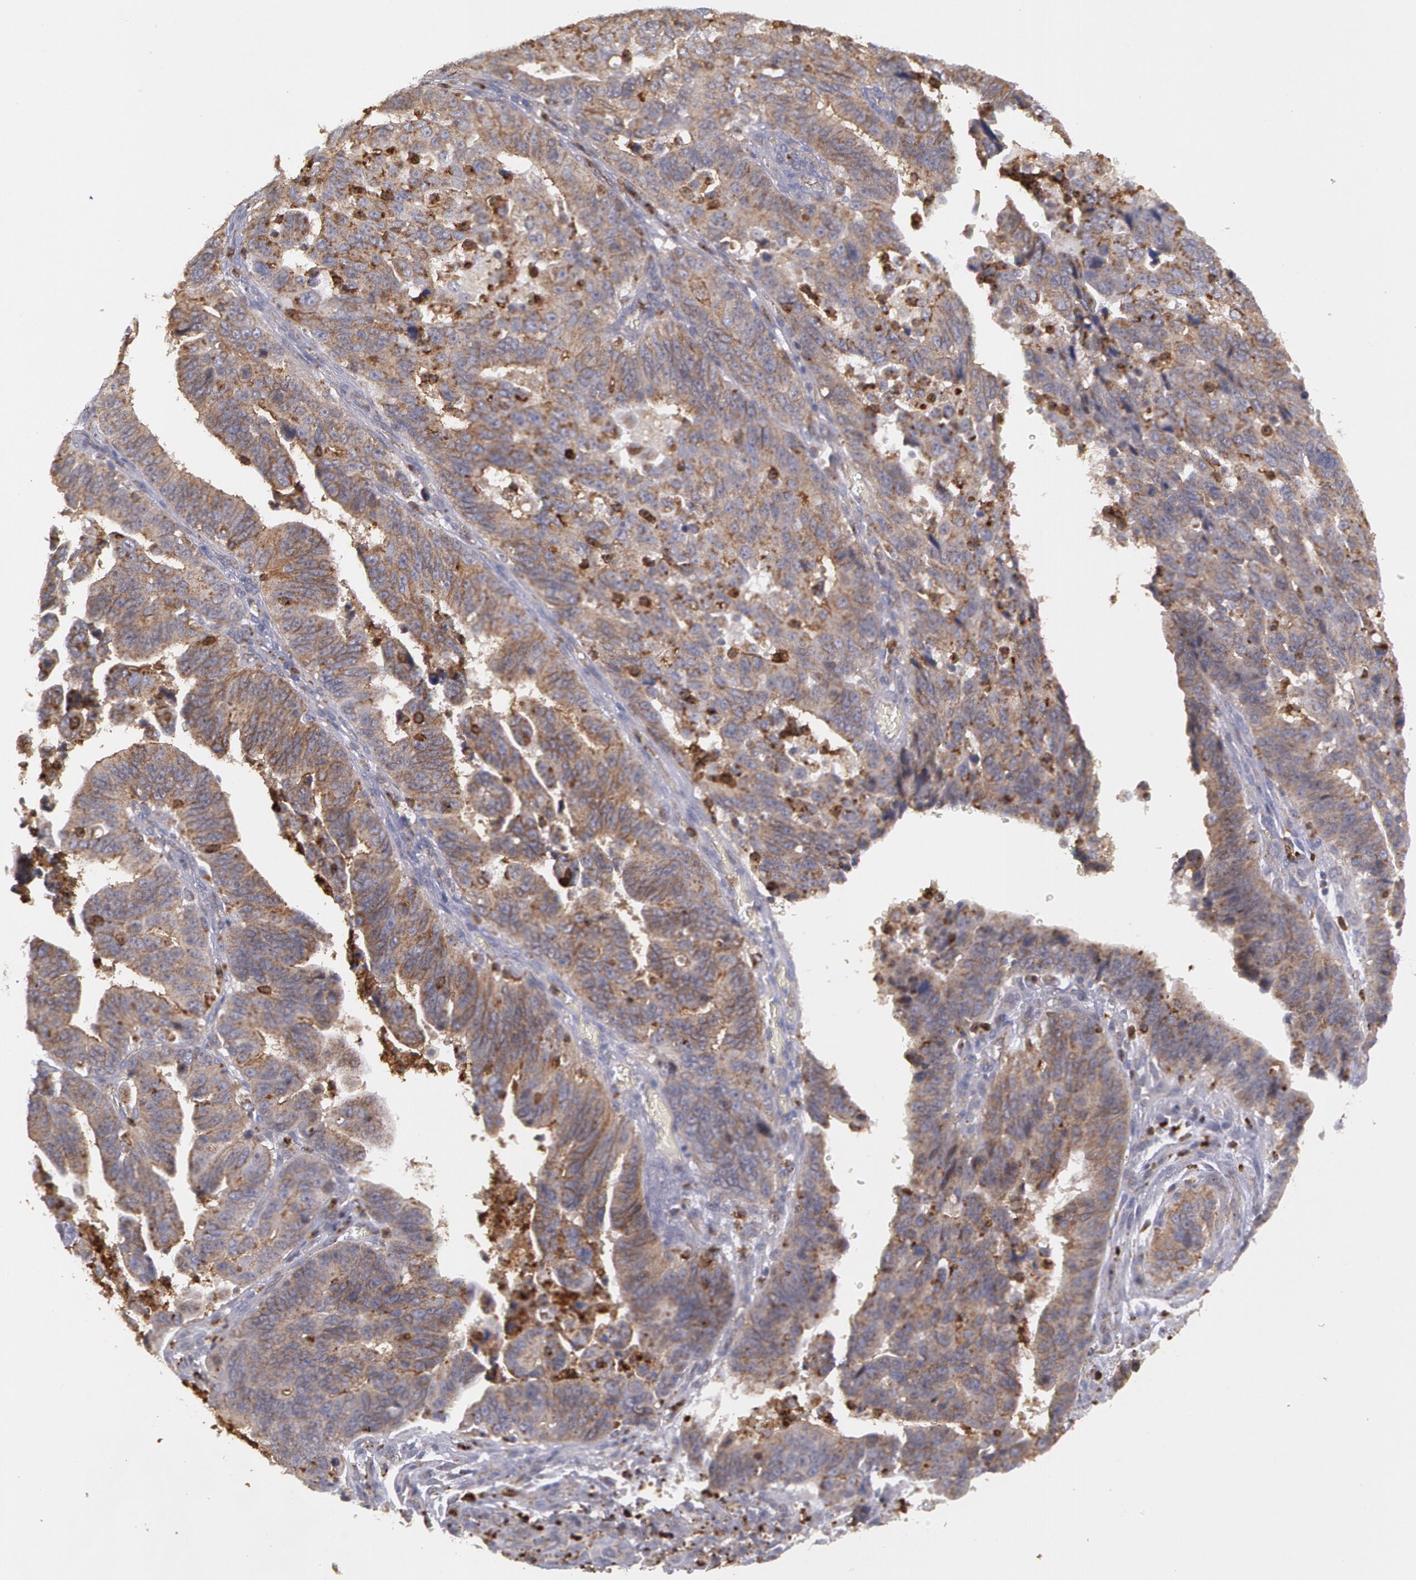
{"staining": {"intensity": "moderate", "quantity": ">75%", "location": "cytoplasmic/membranous"}, "tissue": "stomach cancer", "cell_type": "Tumor cells", "image_type": "cancer", "snomed": [{"axis": "morphology", "description": "Adenocarcinoma, NOS"}, {"axis": "topography", "description": "Stomach, upper"}], "caption": "An image of human adenocarcinoma (stomach) stained for a protein reveals moderate cytoplasmic/membranous brown staining in tumor cells. (IHC, brightfield microscopy, high magnification).", "gene": "FLOT2", "patient": {"sex": "female", "age": 50}}